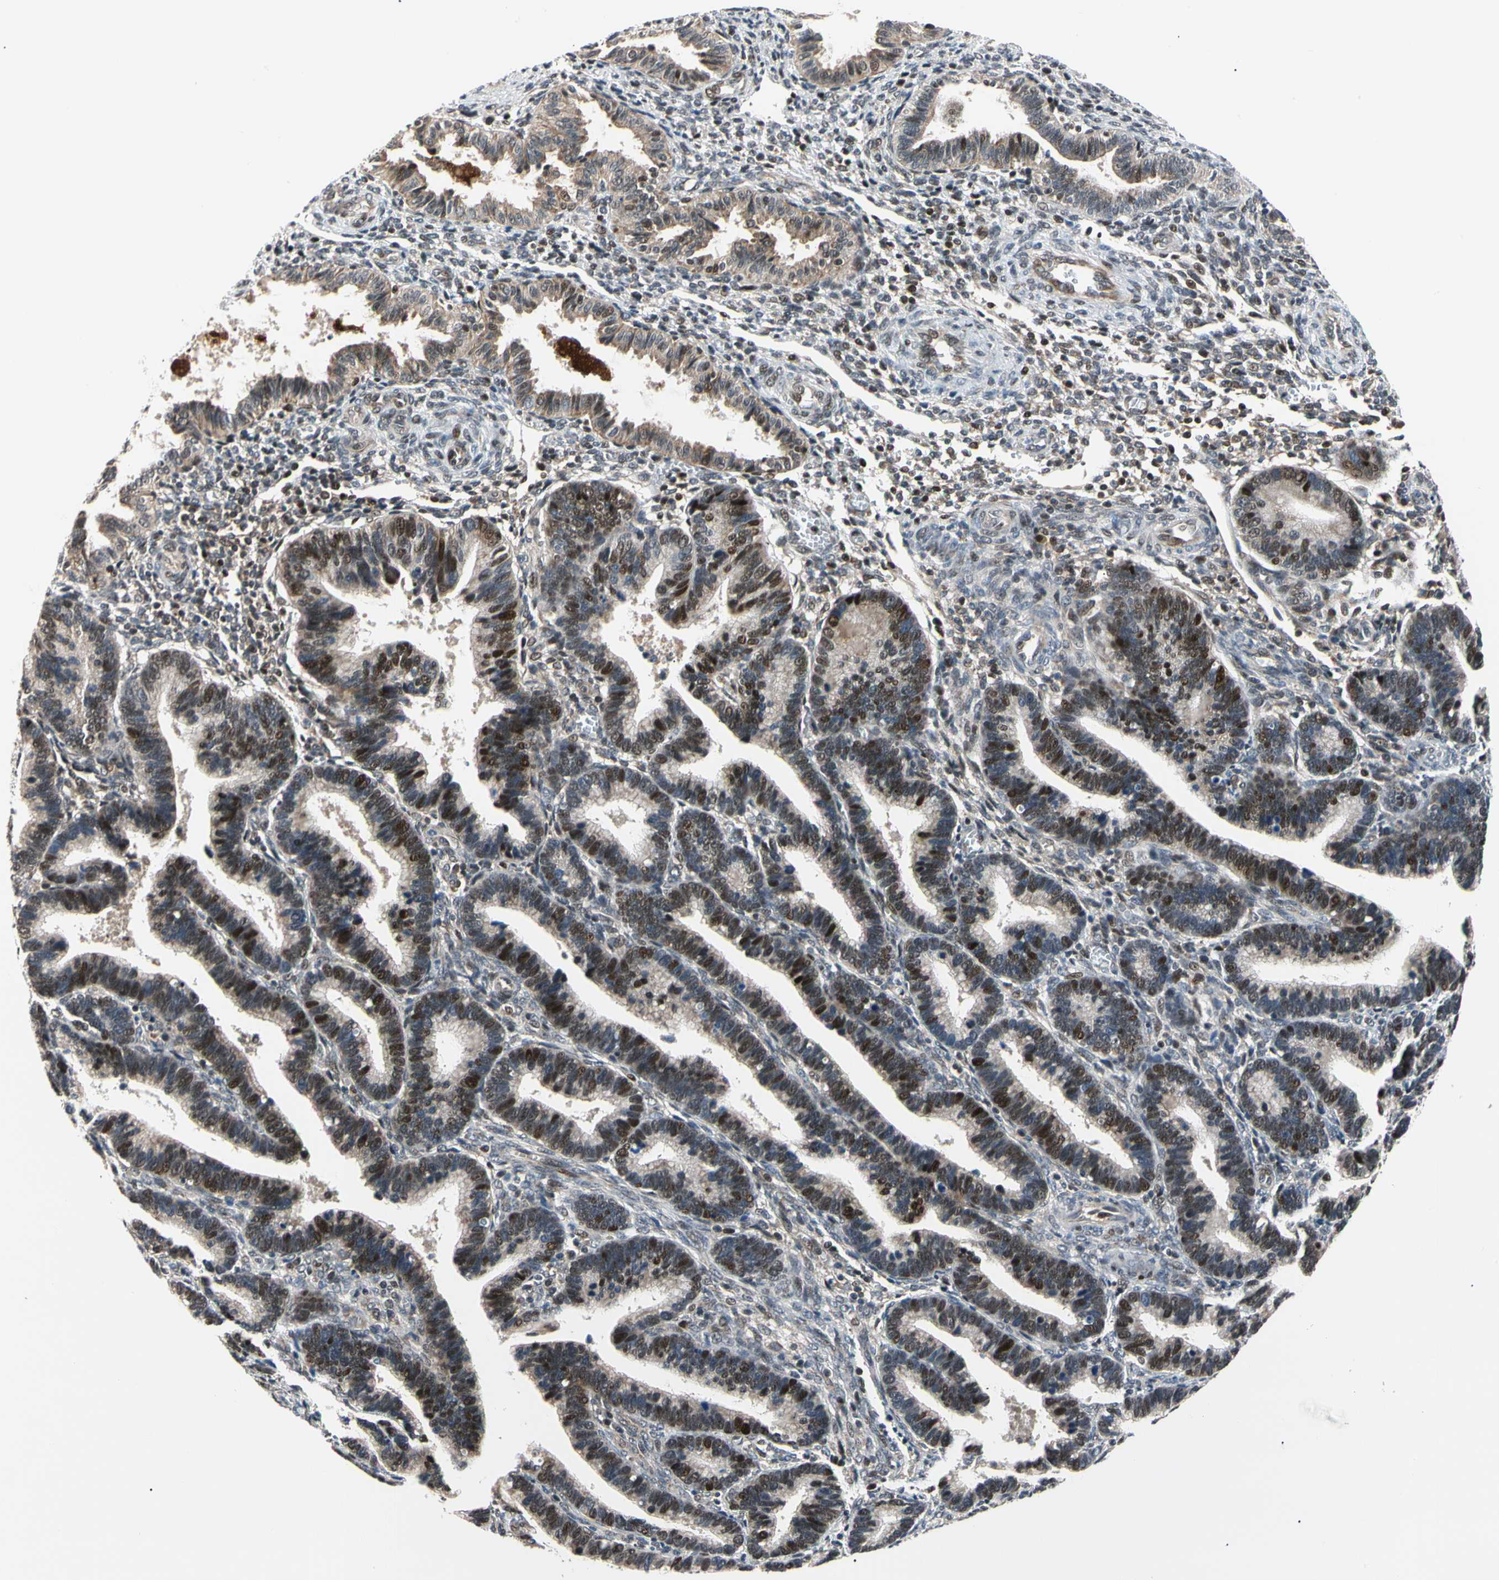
{"staining": {"intensity": "moderate", "quantity": "<25%", "location": "nuclear"}, "tissue": "endometrium", "cell_type": "Cells in endometrial stroma", "image_type": "normal", "snomed": [{"axis": "morphology", "description": "Normal tissue, NOS"}, {"axis": "topography", "description": "Endometrium"}], "caption": "Immunohistochemical staining of normal human endometrium reveals moderate nuclear protein expression in about <25% of cells in endometrial stroma. Nuclei are stained in blue.", "gene": "E2F1", "patient": {"sex": "female", "age": 36}}